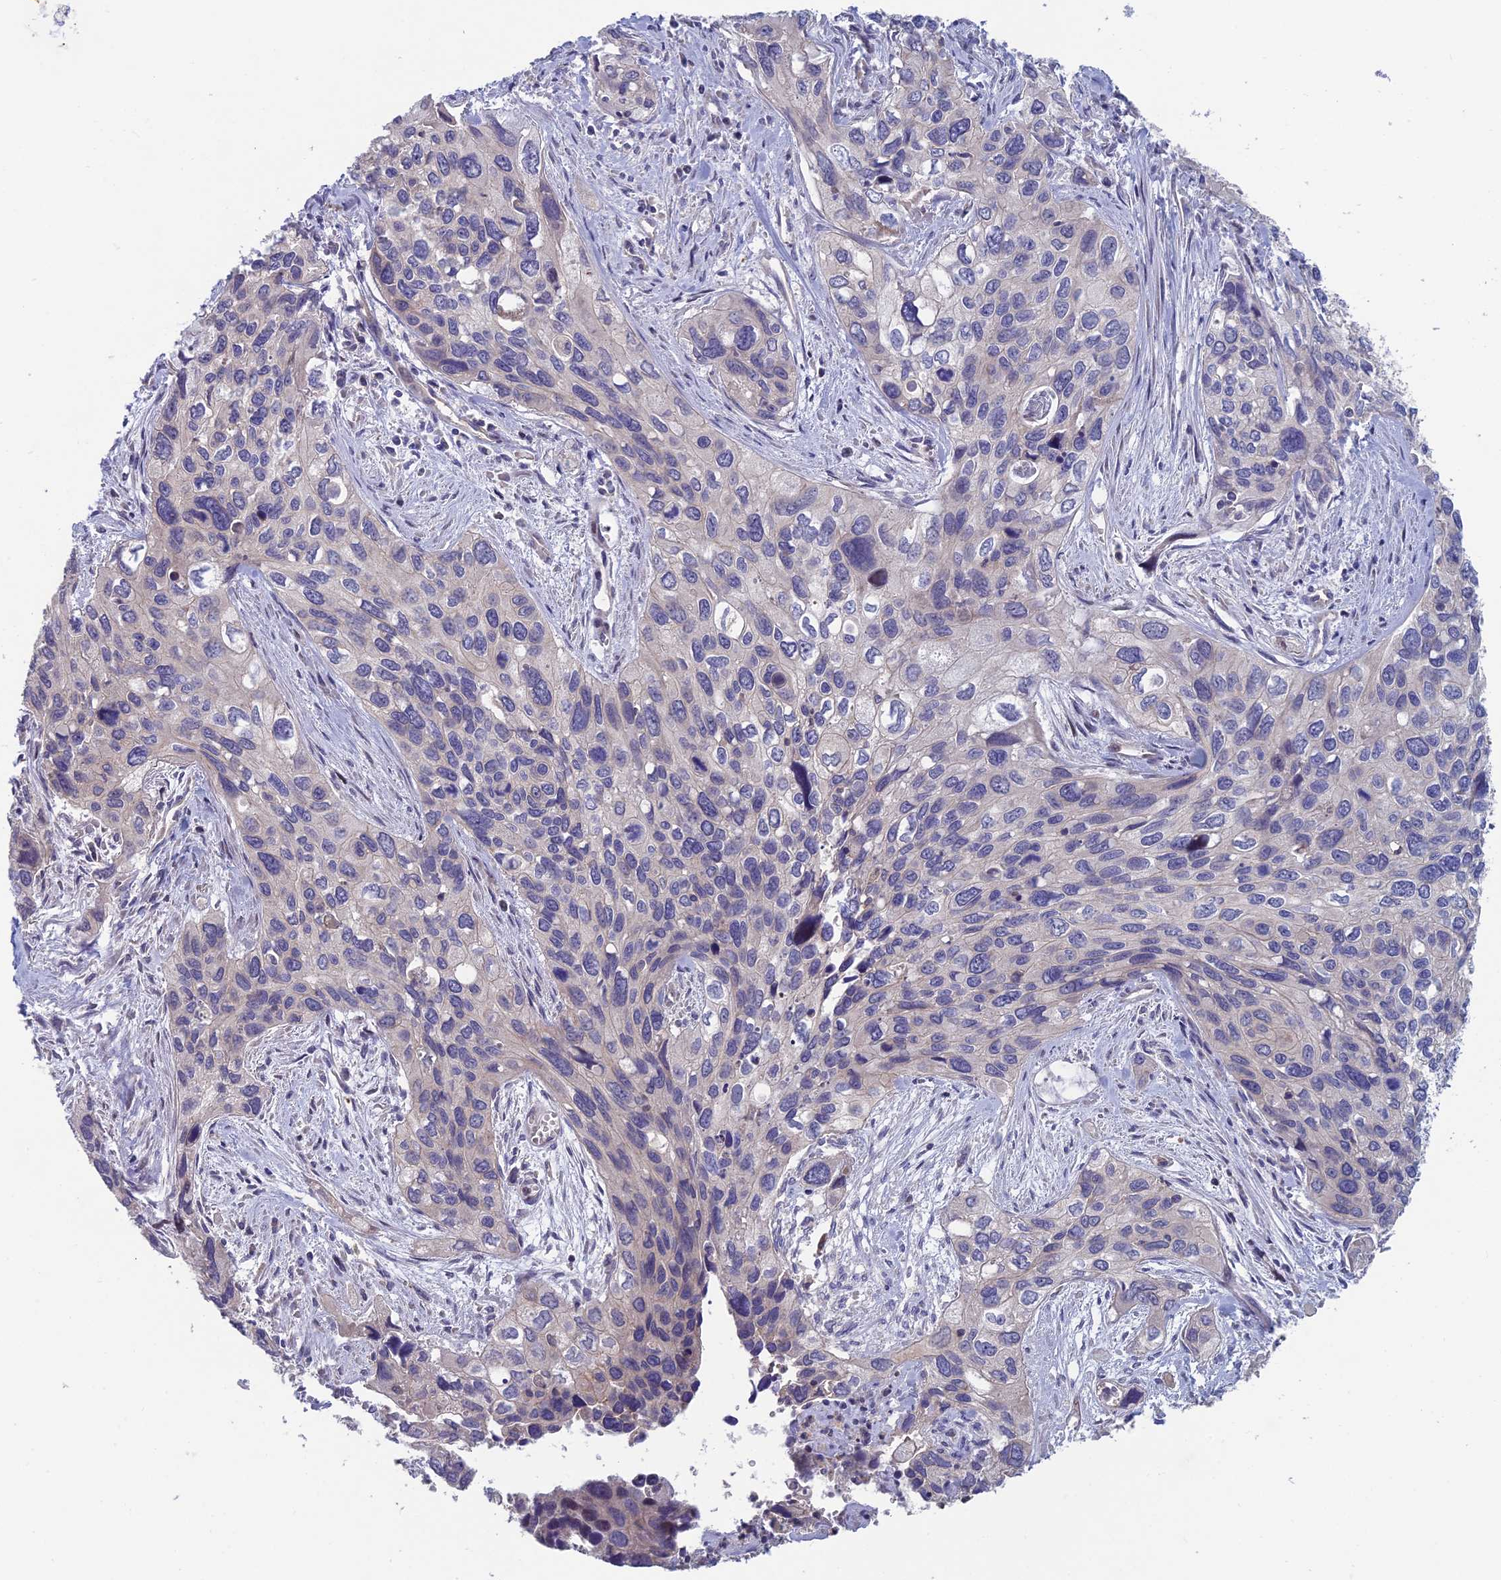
{"staining": {"intensity": "negative", "quantity": "none", "location": "none"}, "tissue": "cervical cancer", "cell_type": "Tumor cells", "image_type": "cancer", "snomed": [{"axis": "morphology", "description": "Squamous cell carcinoma, NOS"}, {"axis": "topography", "description": "Cervix"}], "caption": "Immunohistochemistry of squamous cell carcinoma (cervical) demonstrates no staining in tumor cells.", "gene": "USP37", "patient": {"sex": "female", "age": 55}}